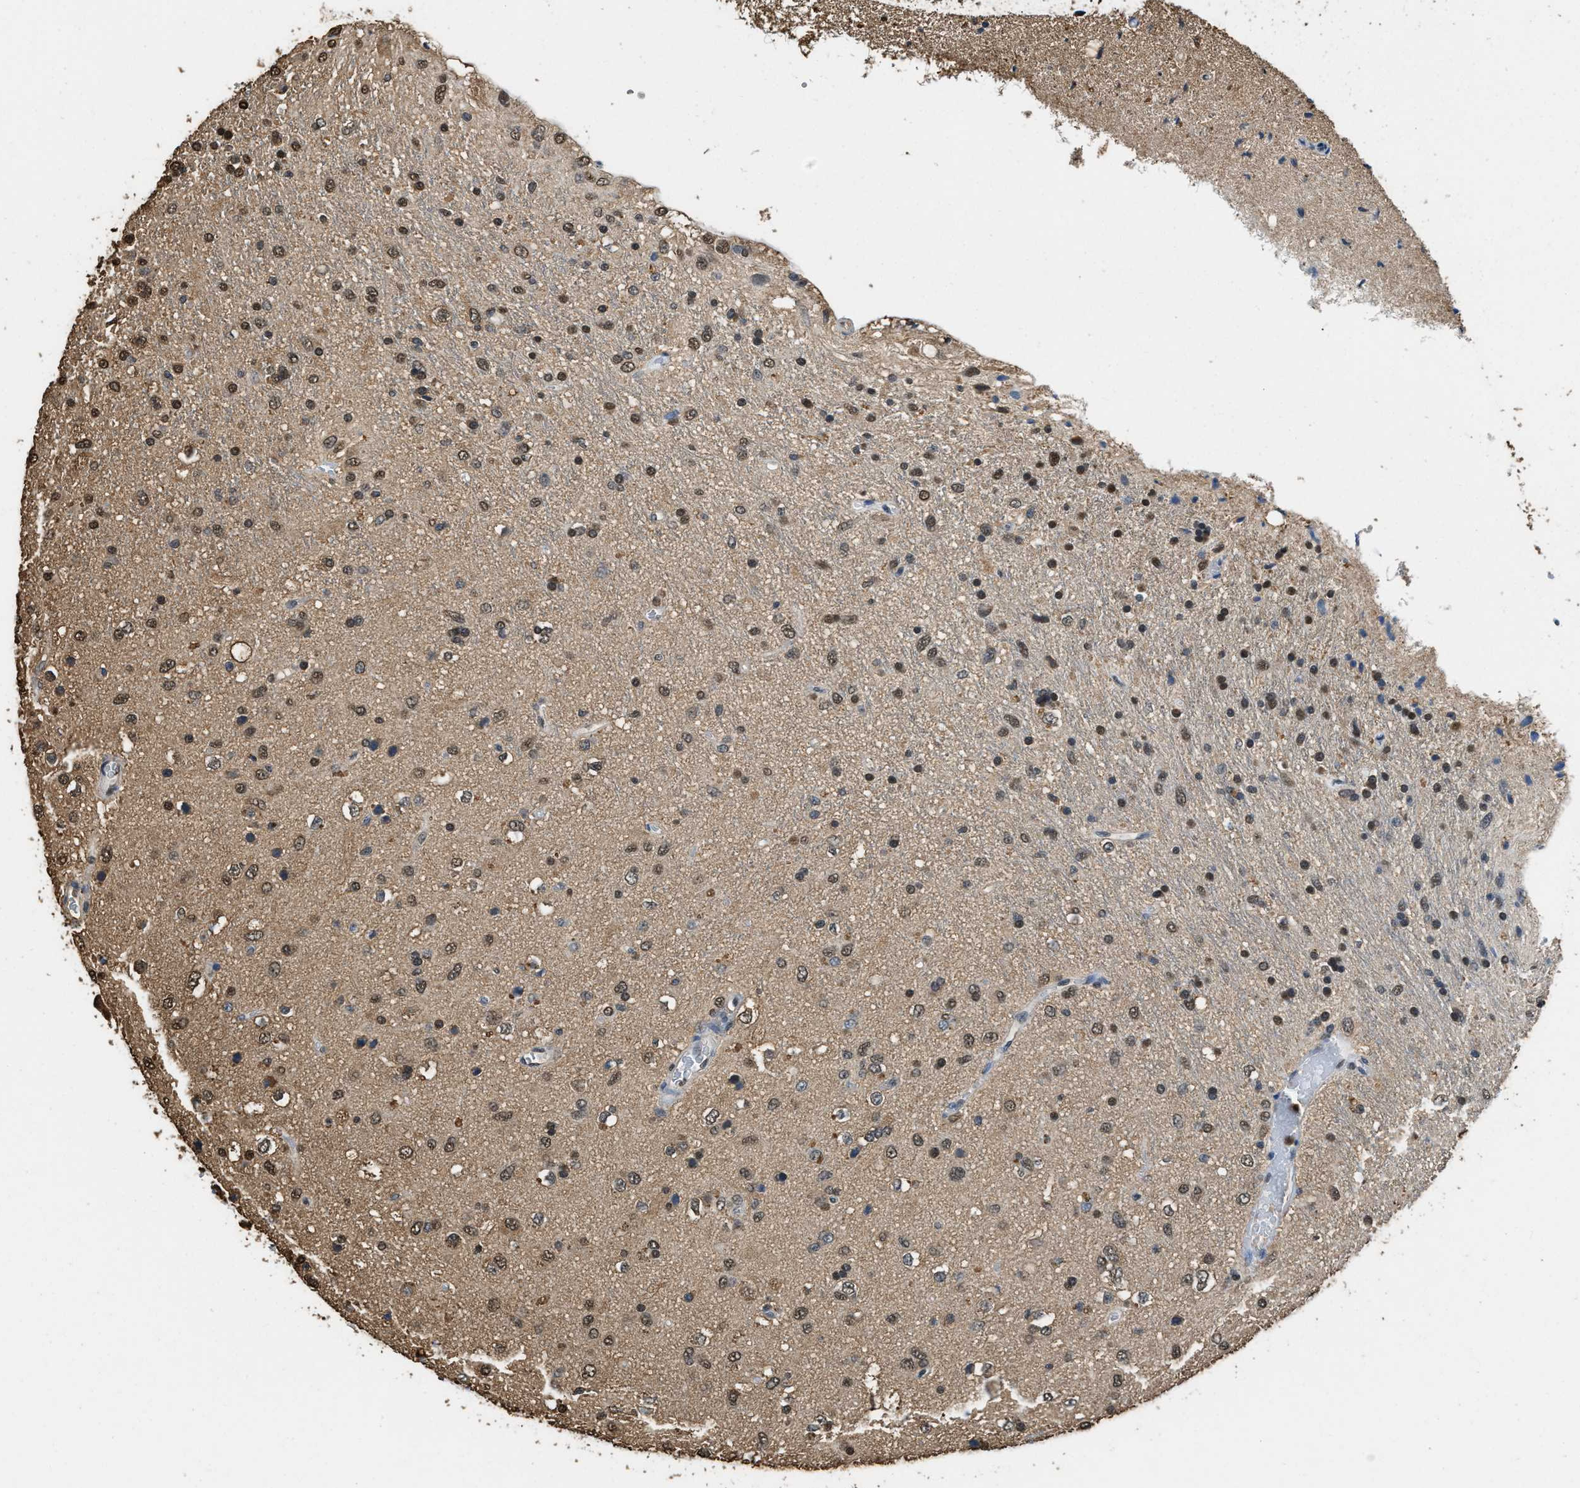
{"staining": {"intensity": "moderate", "quantity": "25%-75%", "location": "nuclear"}, "tissue": "glioma", "cell_type": "Tumor cells", "image_type": "cancer", "snomed": [{"axis": "morphology", "description": "Glioma, malignant, Low grade"}, {"axis": "topography", "description": "Brain"}], "caption": "Immunohistochemical staining of human low-grade glioma (malignant) exhibits moderate nuclear protein staining in approximately 25%-75% of tumor cells. The protein is stained brown, and the nuclei are stained in blue (DAB IHC with brightfield microscopy, high magnification).", "gene": "GAPDH", "patient": {"sex": "male", "age": 77}}